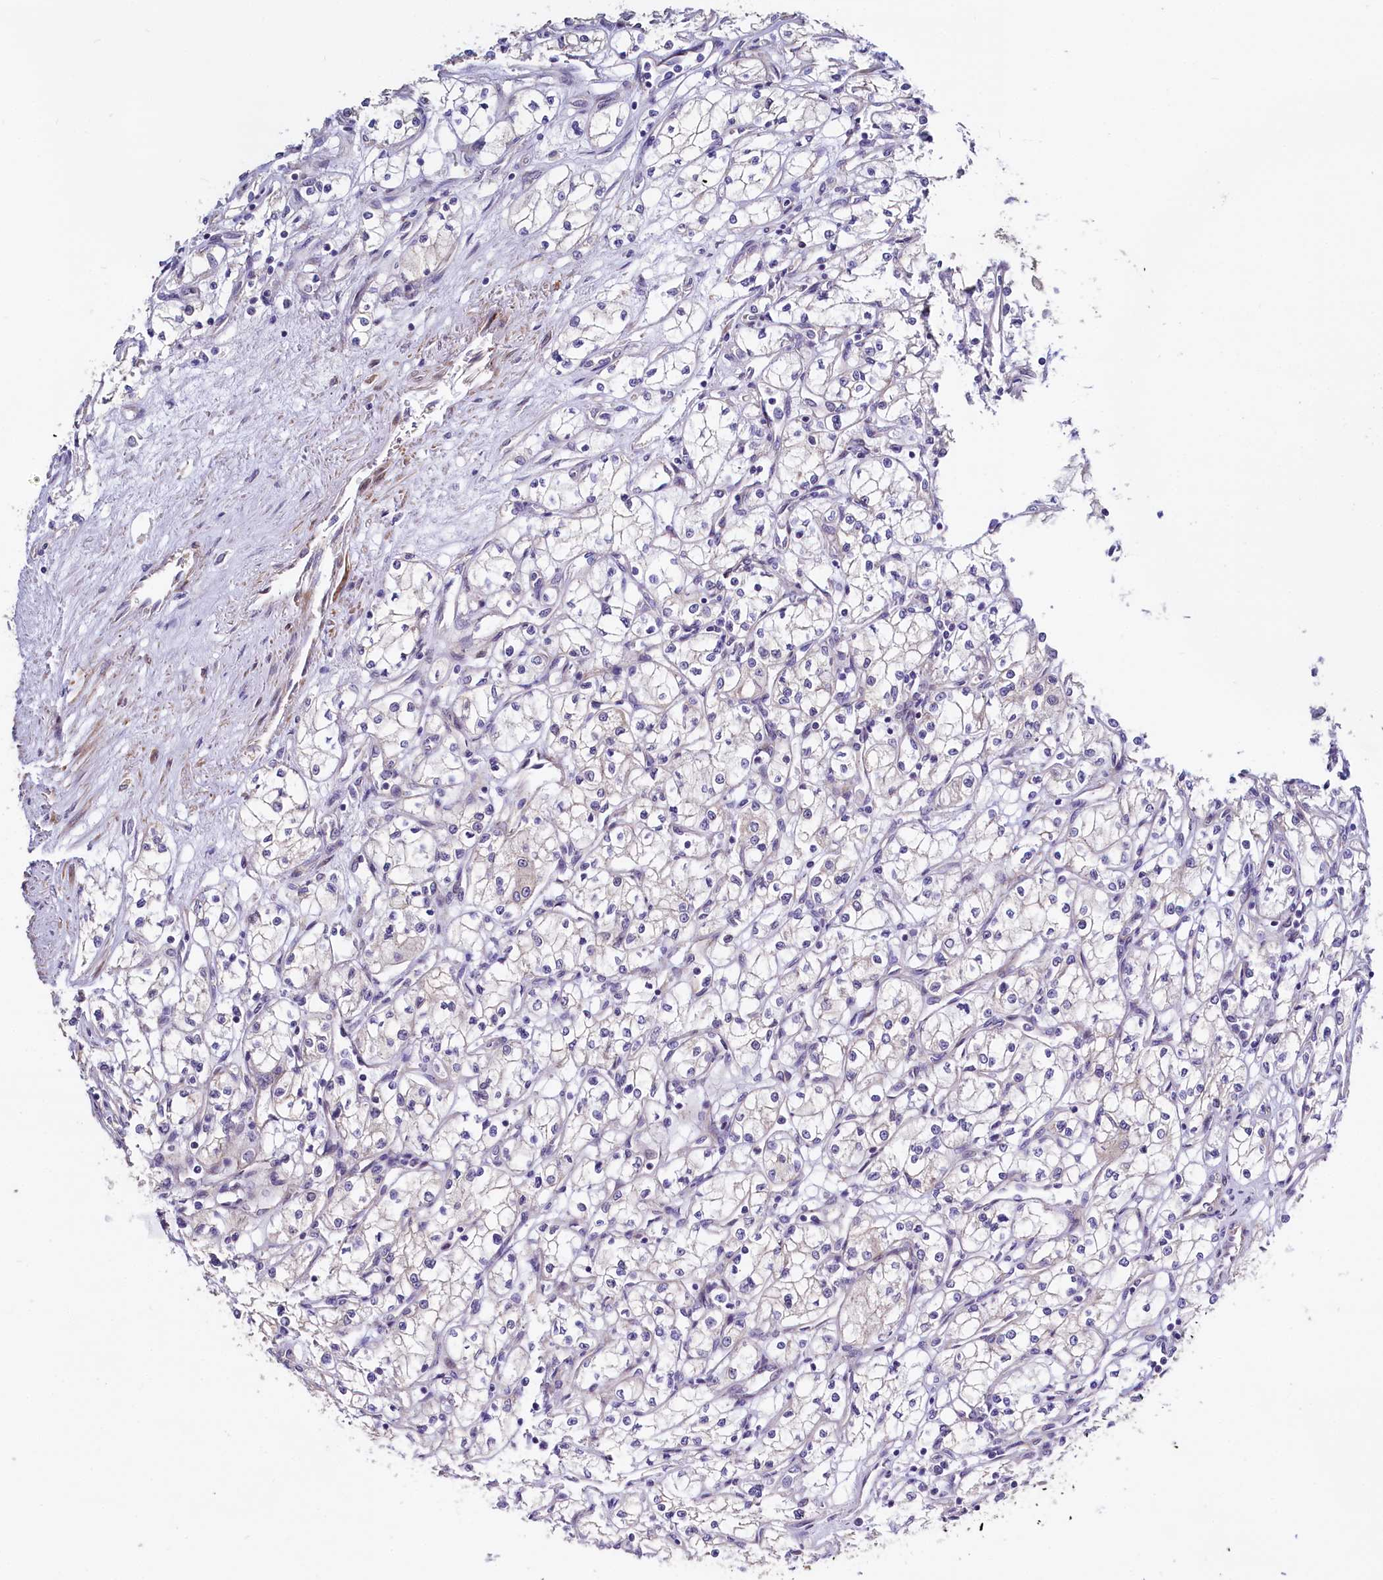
{"staining": {"intensity": "negative", "quantity": "none", "location": "none"}, "tissue": "renal cancer", "cell_type": "Tumor cells", "image_type": "cancer", "snomed": [{"axis": "morphology", "description": "Adenocarcinoma, NOS"}, {"axis": "topography", "description": "Kidney"}], "caption": "IHC photomicrograph of neoplastic tissue: human adenocarcinoma (renal) stained with DAB displays no significant protein positivity in tumor cells.", "gene": "WNT8A", "patient": {"sex": "male", "age": 59}}